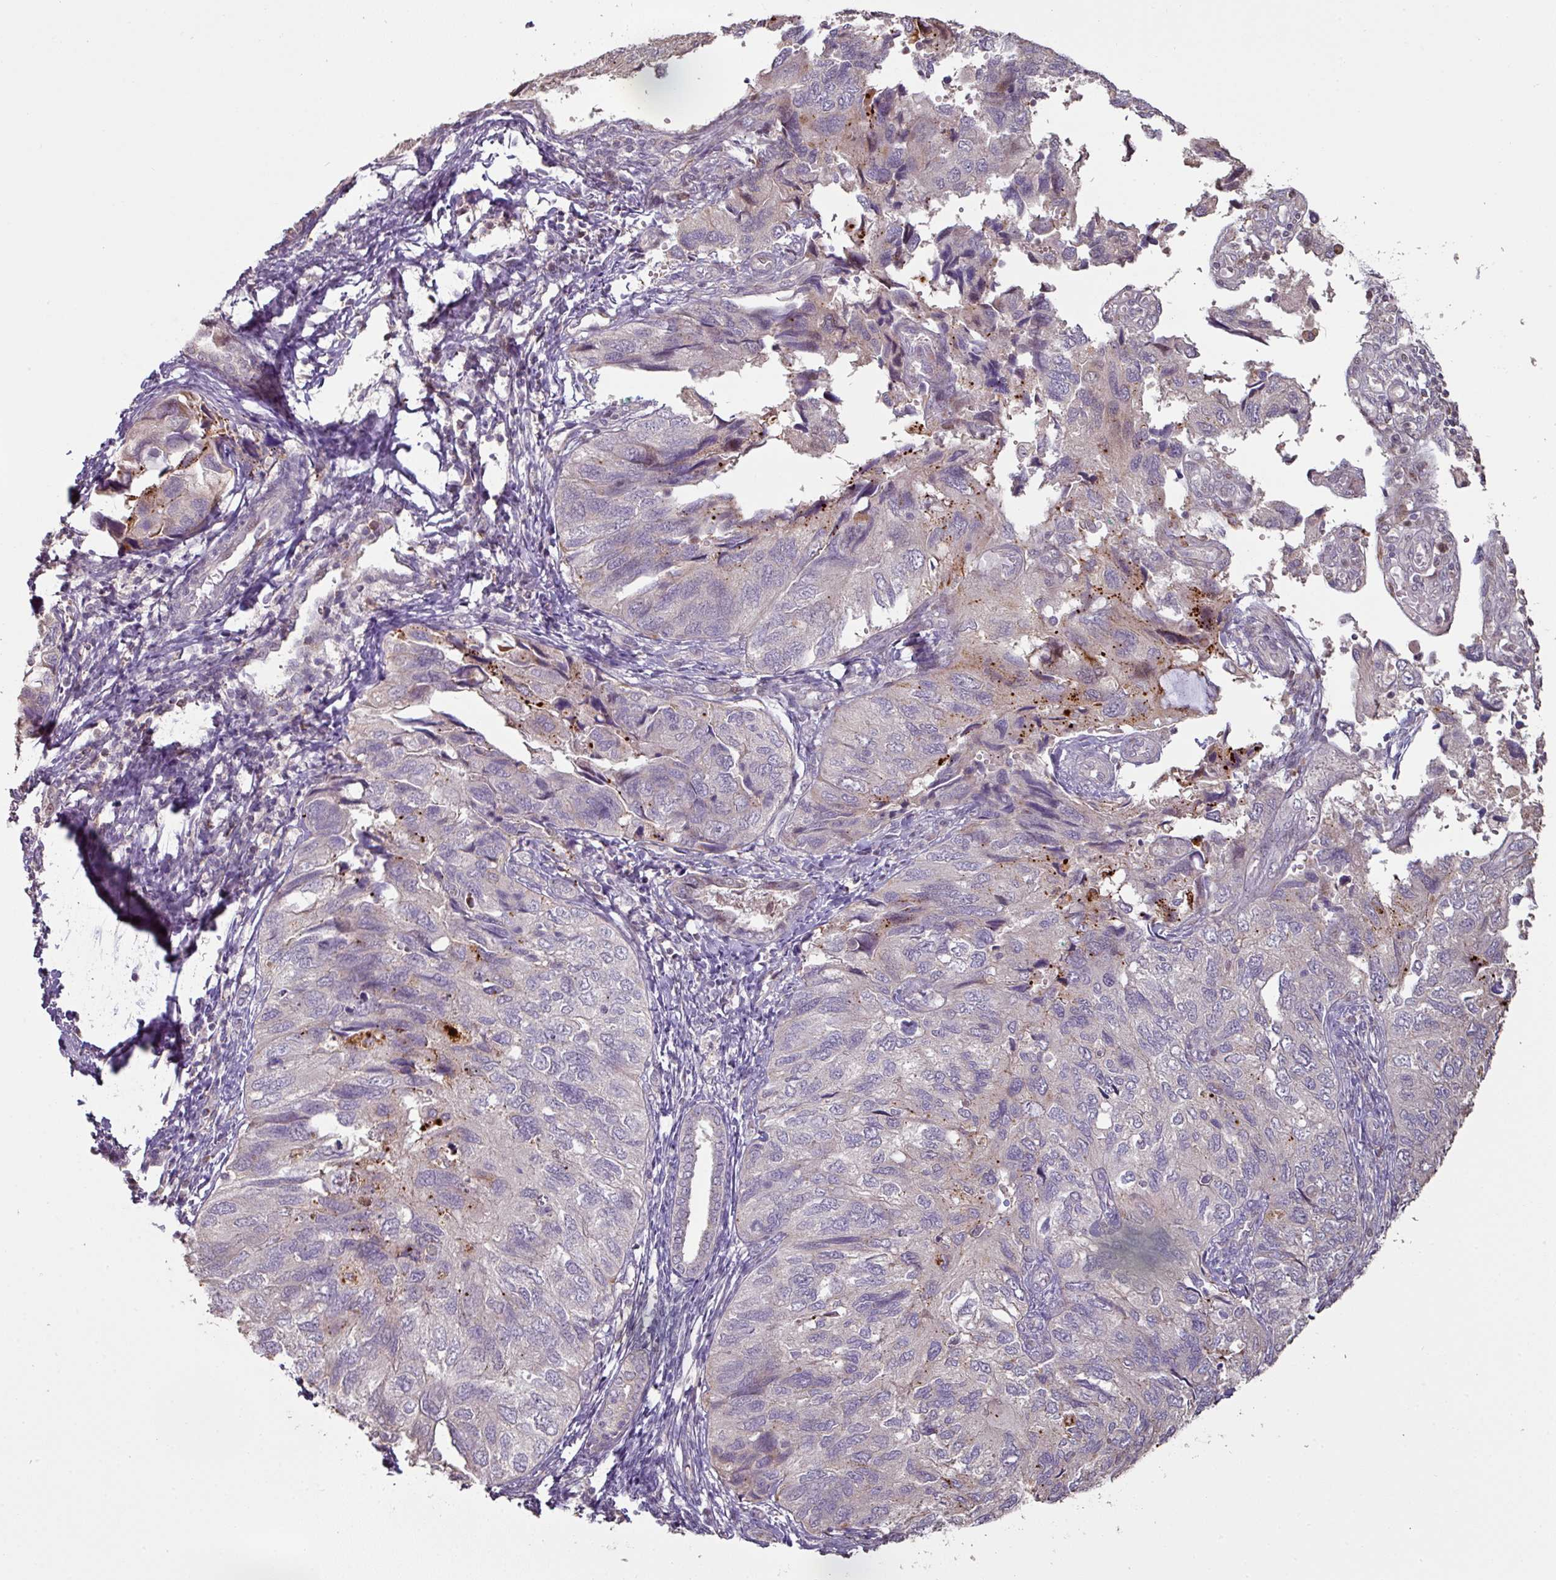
{"staining": {"intensity": "weak", "quantity": "<25%", "location": "cytoplasmic/membranous"}, "tissue": "endometrial cancer", "cell_type": "Tumor cells", "image_type": "cancer", "snomed": [{"axis": "morphology", "description": "Carcinoma, NOS"}, {"axis": "topography", "description": "Uterus"}], "caption": "An immunohistochemistry (IHC) photomicrograph of endometrial cancer (carcinoma) is shown. There is no staining in tumor cells of endometrial cancer (carcinoma).", "gene": "CXCR5", "patient": {"sex": "female", "age": 76}}